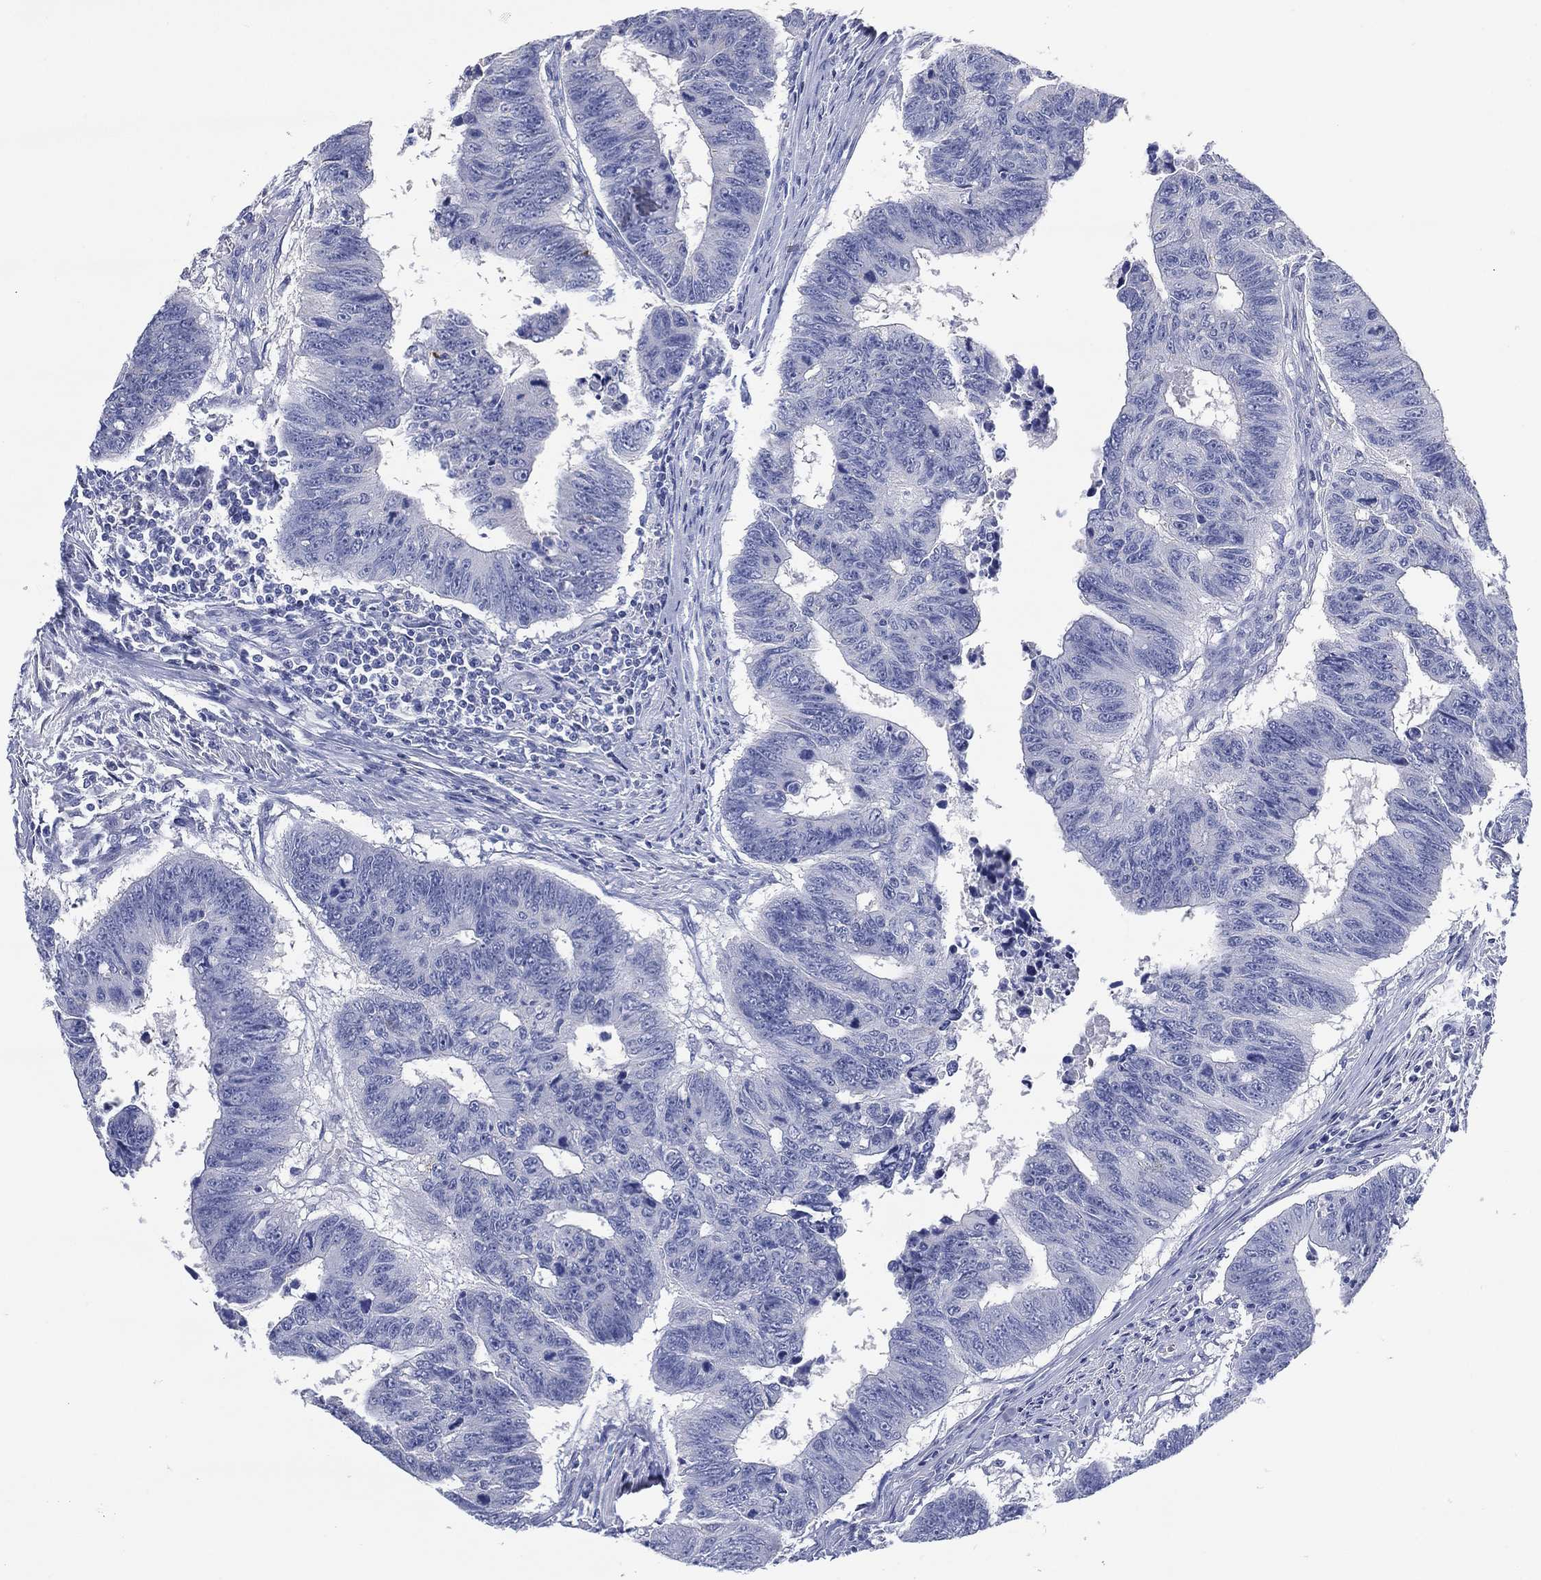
{"staining": {"intensity": "negative", "quantity": "none", "location": "none"}, "tissue": "colorectal cancer", "cell_type": "Tumor cells", "image_type": "cancer", "snomed": [{"axis": "morphology", "description": "Adenocarcinoma, NOS"}, {"axis": "topography", "description": "Rectum"}], "caption": "Immunohistochemistry image of colorectal cancer (adenocarcinoma) stained for a protein (brown), which reveals no expression in tumor cells. The staining is performed using DAB brown chromogen with nuclei counter-stained in using hematoxylin.", "gene": "FMO1", "patient": {"sex": "female", "age": 85}}